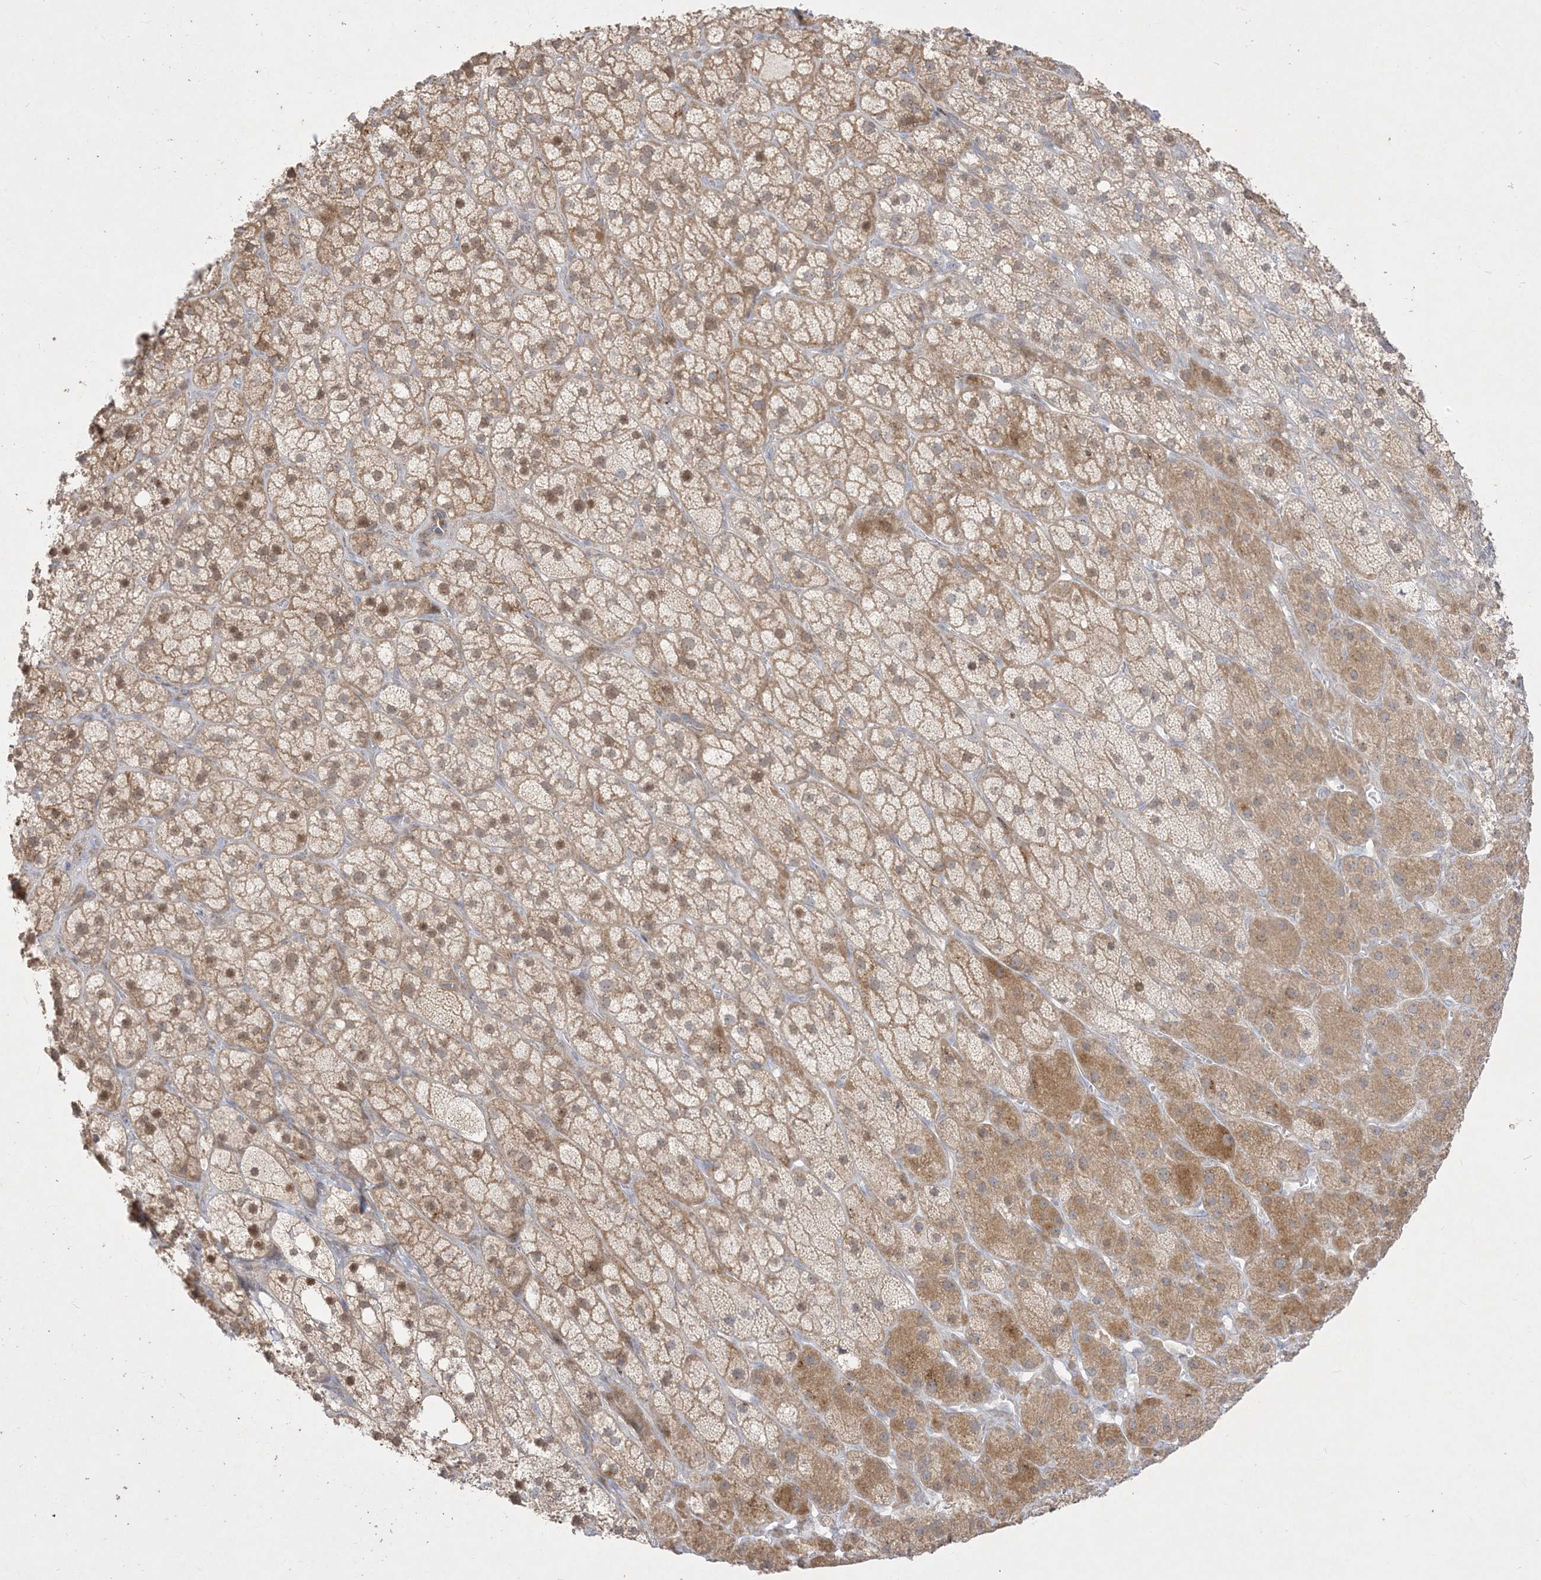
{"staining": {"intensity": "moderate", "quantity": ">75%", "location": "cytoplasmic/membranous,nuclear"}, "tissue": "adrenal gland", "cell_type": "Glandular cells", "image_type": "normal", "snomed": [{"axis": "morphology", "description": "Normal tissue, NOS"}, {"axis": "topography", "description": "Adrenal gland"}], "caption": "Glandular cells exhibit medium levels of moderate cytoplasmic/membranous,nuclear expression in approximately >75% of cells in benign adrenal gland.", "gene": "BHLHE40", "patient": {"sex": "male", "age": 61}}